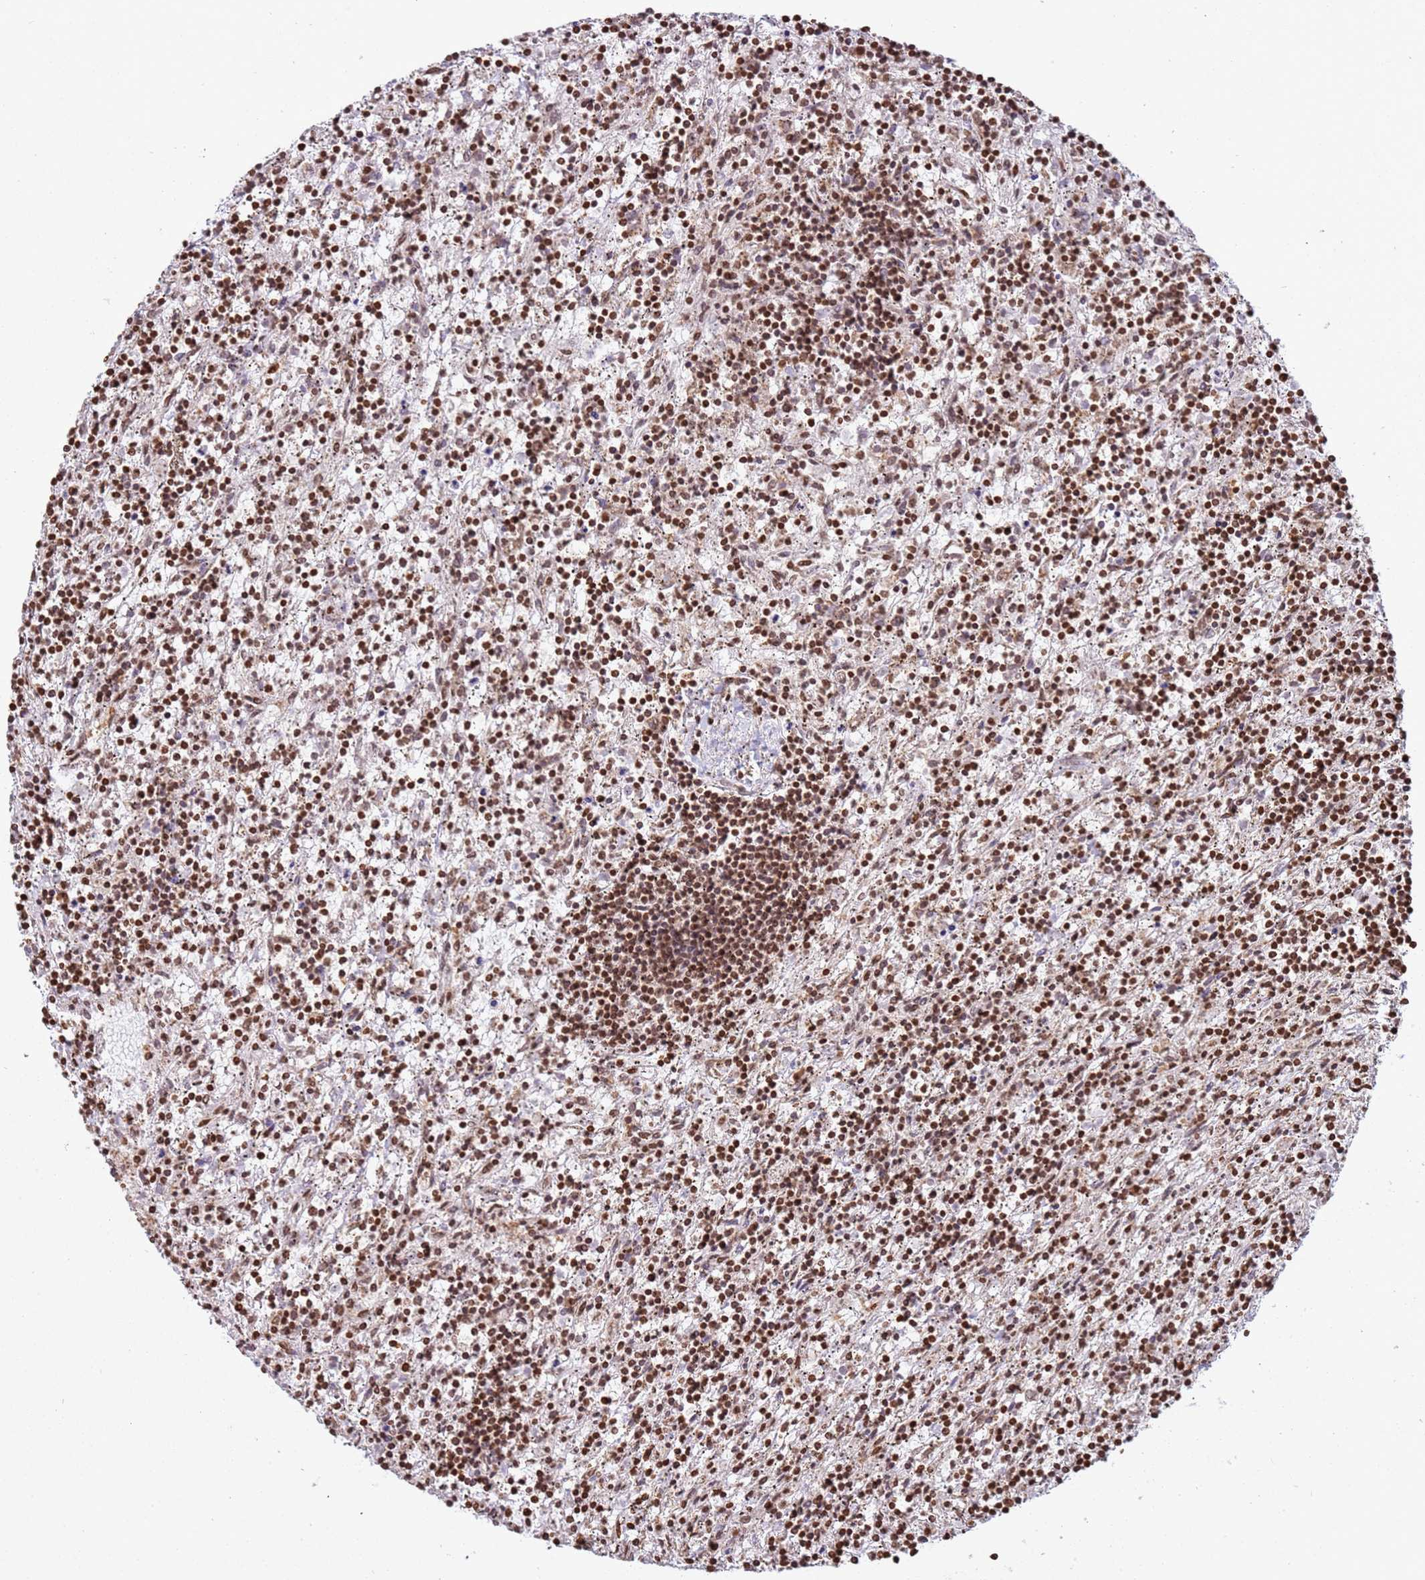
{"staining": {"intensity": "moderate", "quantity": ">75%", "location": "cytoplasmic/membranous,nuclear"}, "tissue": "lymphoma", "cell_type": "Tumor cells", "image_type": "cancer", "snomed": [{"axis": "morphology", "description": "Malignant lymphoma, non-Hodgkin's type, Low grade"}, {"axis": "topography", "description": "Spleen"}], "caption": "The immunohistochemical stain highlights moderate cytoplasmic/membranous and nuclear expression in tumor cells of lymphoma tissue.", "gene": "SCAF1", "patient": {"sex": "male", "age": 76}}